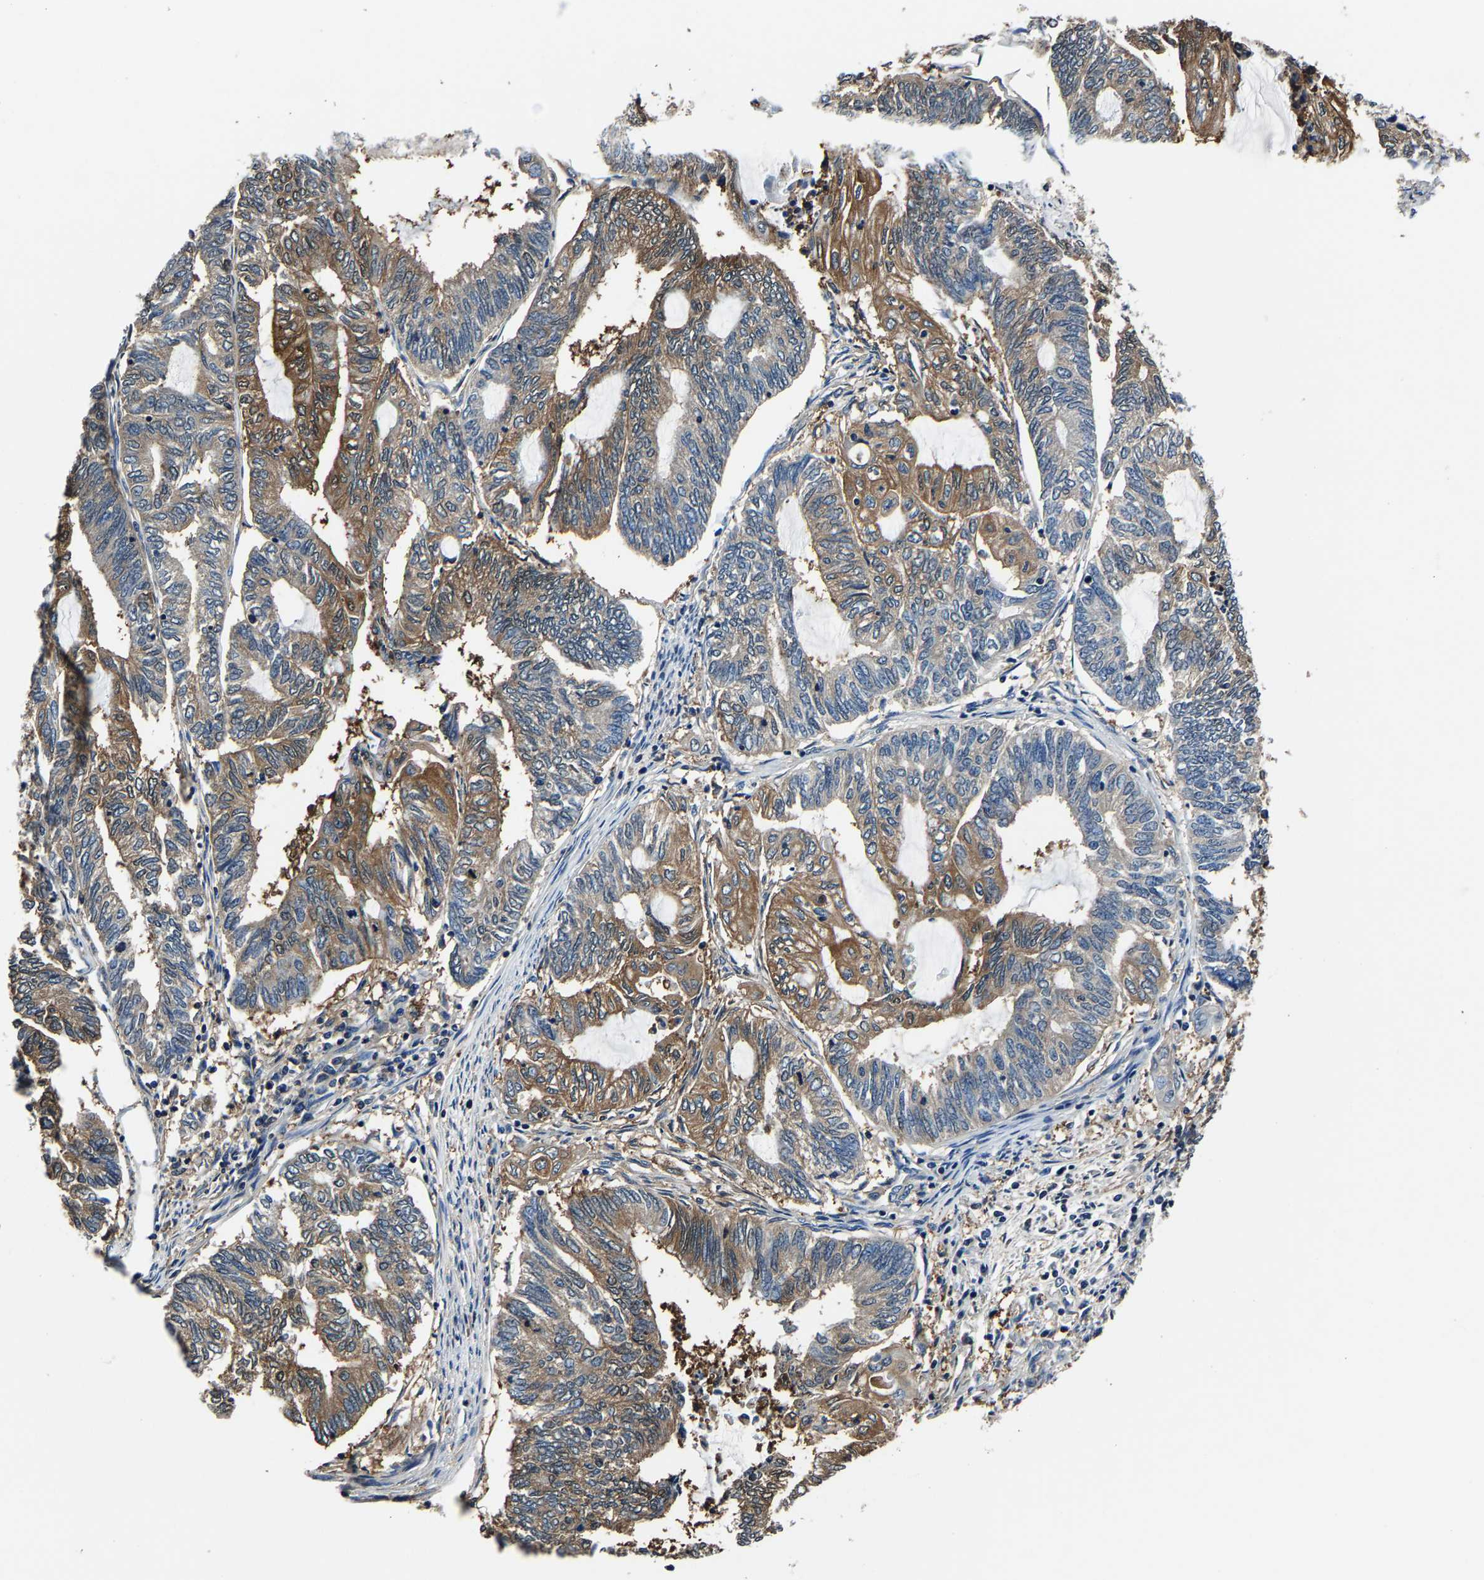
{"staining": {"intensity": "moderate", "quantity": "25%-75%", "location": "cytoplasmic/membranous"}, "tissue": "endometrial cancer", "cell_type": "Tumor cells", "image_type": "cancer", "snomed": [{"axis": "morphology", "description": "Adenocarcinoma, NOS"}, {"axis": "topography", "description": "Uterus"}, {"axis": "topography", "description": "Endometrium"}], "caption": "Immunohistochemical staining of endometrial adenocarcinoma displays moderate cytoplasmic/membranous protein expression in approximately 25%-75% of tumor cells. Immunohistochemistry stains the protein in brown and the nuclei are stained blue.", "gene": "ALDOB", "patient": {"sex": "female", "age": 70}}